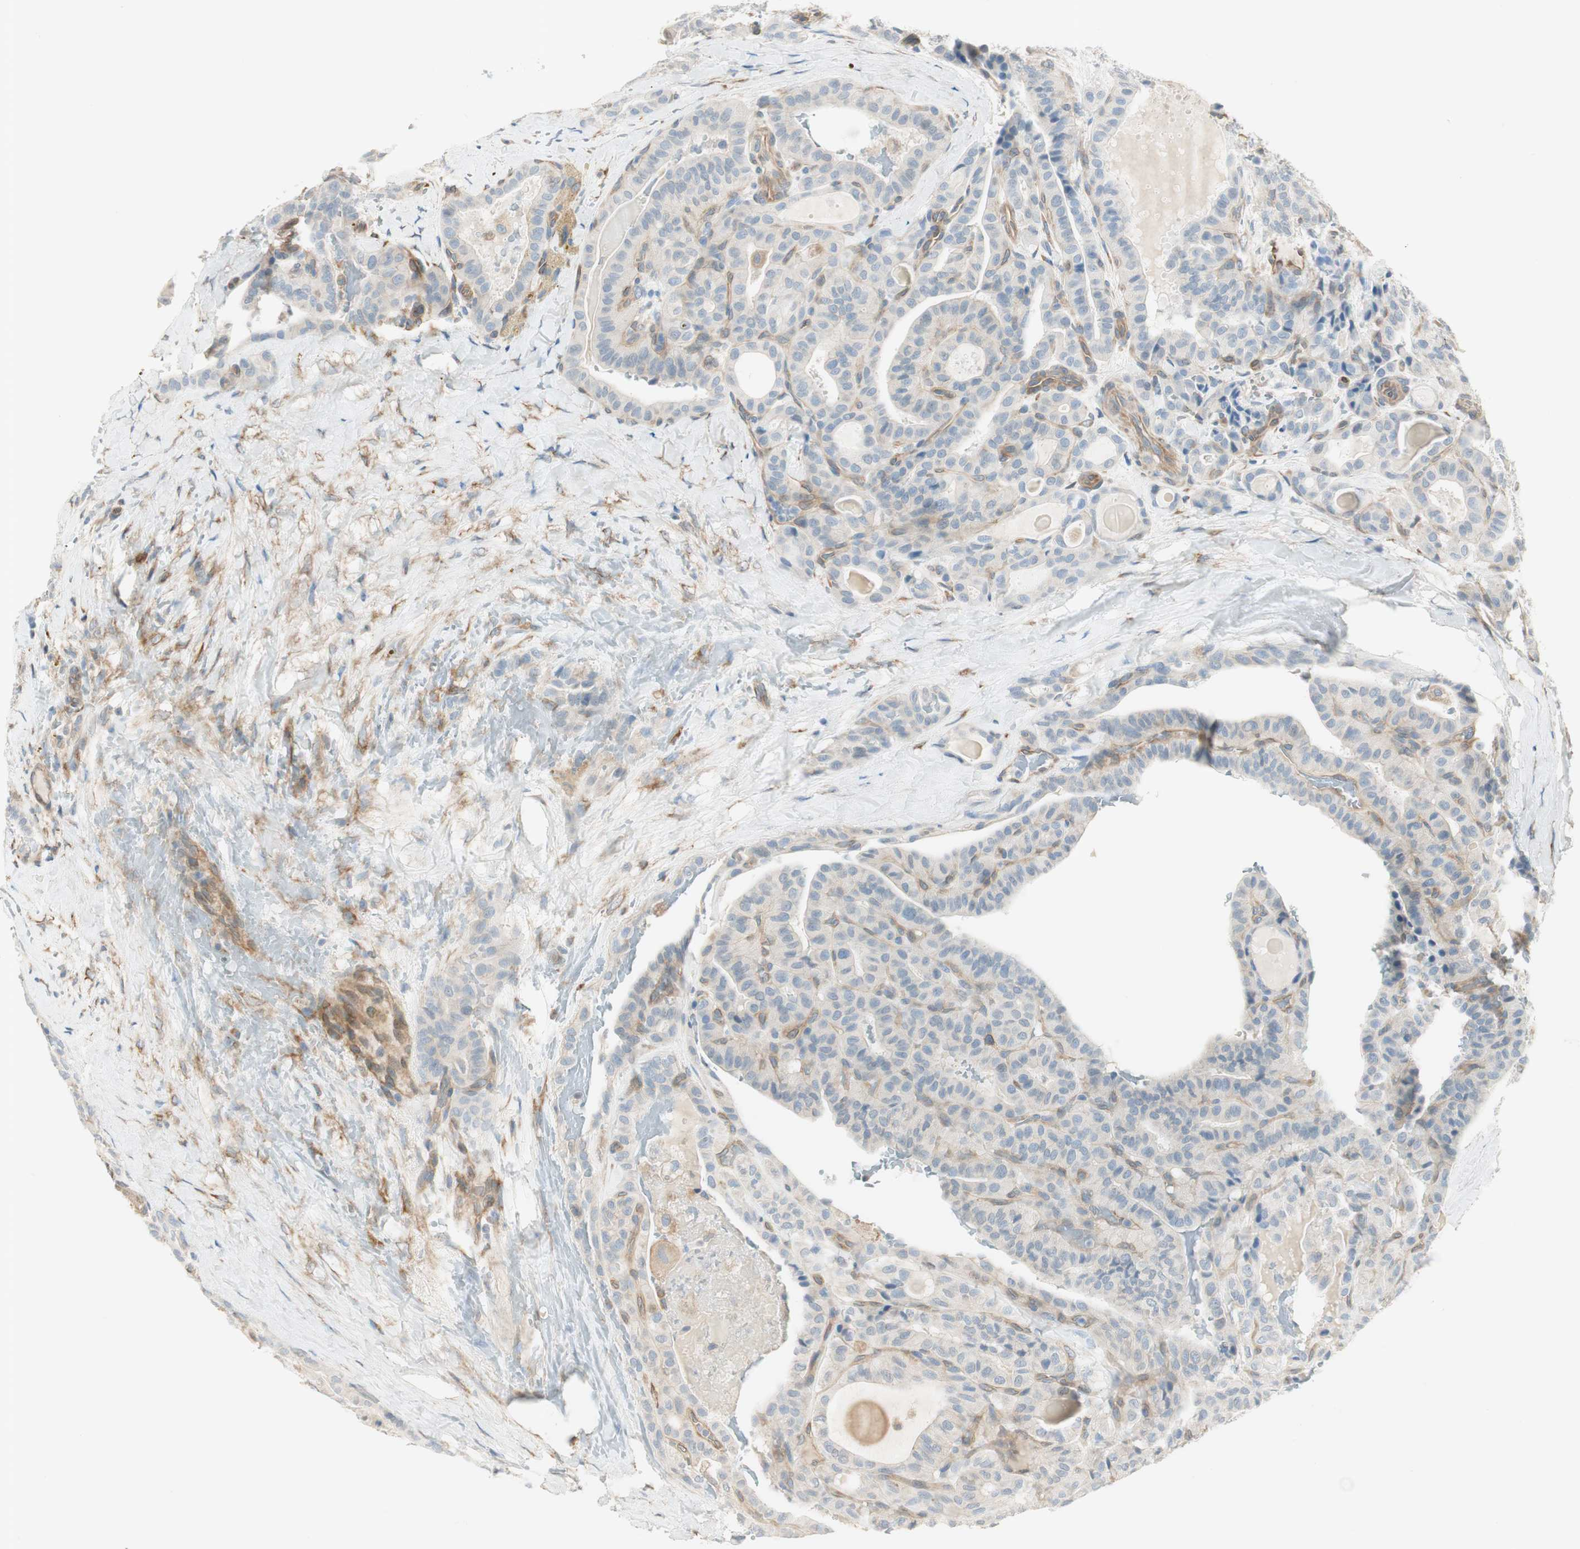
{"staining": {"intensity": "negative", "quantity": "none", "location": "none"}, "tissue": "thyroid cancer", "cell_type": "Tumor cells", "image_type": "cancer", "snomed": [{"axis": "morphology", "description": "Papillary adenocarcinoma, NOS"}, {"axis": "topography", "description": "Thyroid gland"}], "caption": "Protein analysis of thyroid cancer (papillary adenocarcinoma) shows no significant staining in tumor cells.", "gene": "CDK3", "patient": {"sex": "male", "age": 77}}